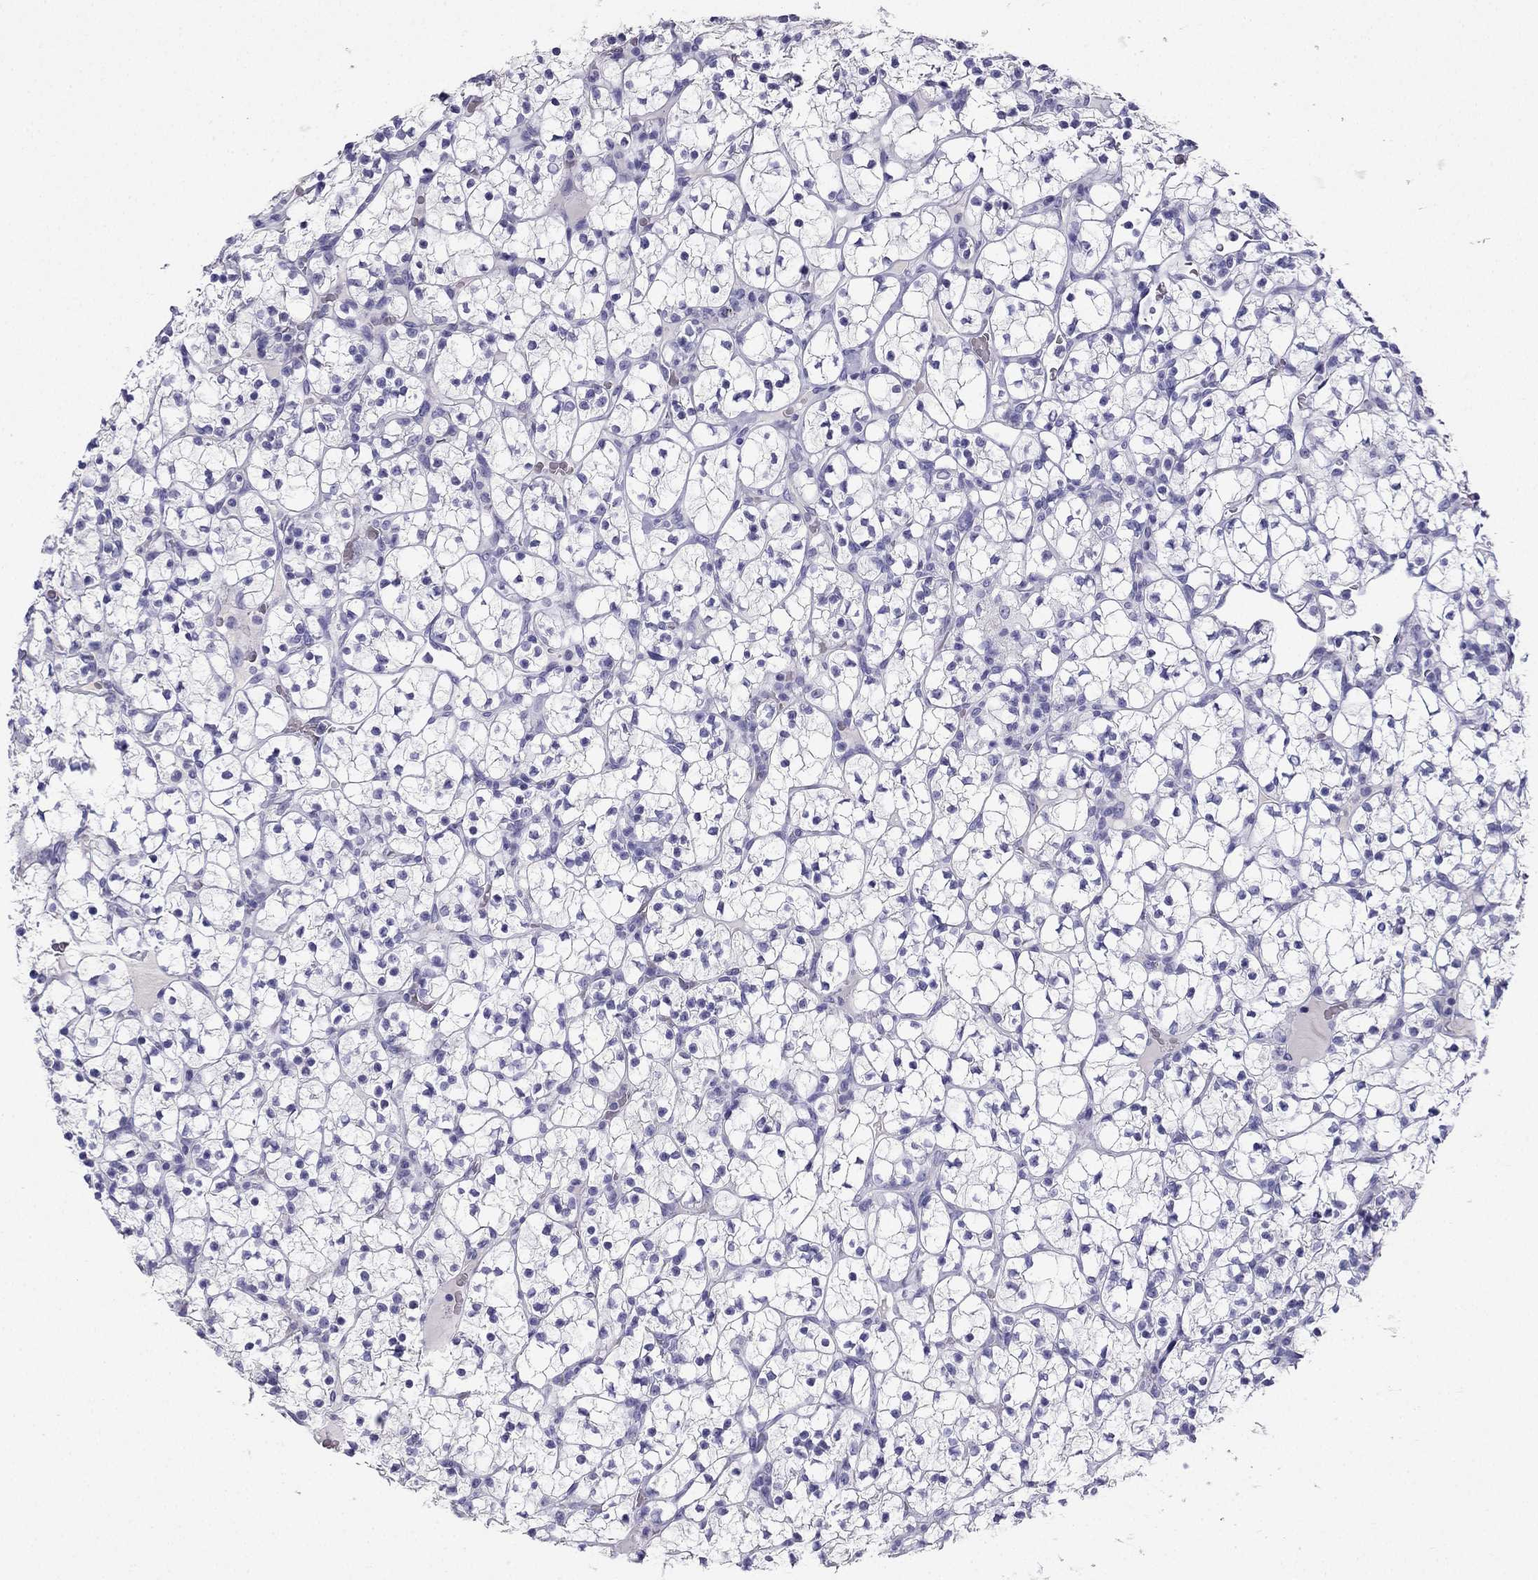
{"staining": {"intensity": "negative", "quantity": "none", "location": "none"}, "tissue": "renal cancer", "cell_type": "Tumor cells", "image_type": "cancer", "snomed": [{"axis": "morphology", "description": "Adenocarcinoma, NOS"}, {"axis": "topography", "description": "Kidney"}], "caption": "High magnification brightfield microscopy of renal cancer (adenocarcinoma) stained with DAB (3,3'-diaminobenzidine) (brown) and counterstained with hematoxylin (blue): tumor cells show no significant staining.", "gene": "NPTX1", "patient": {"sex": "female", "age": 89}}